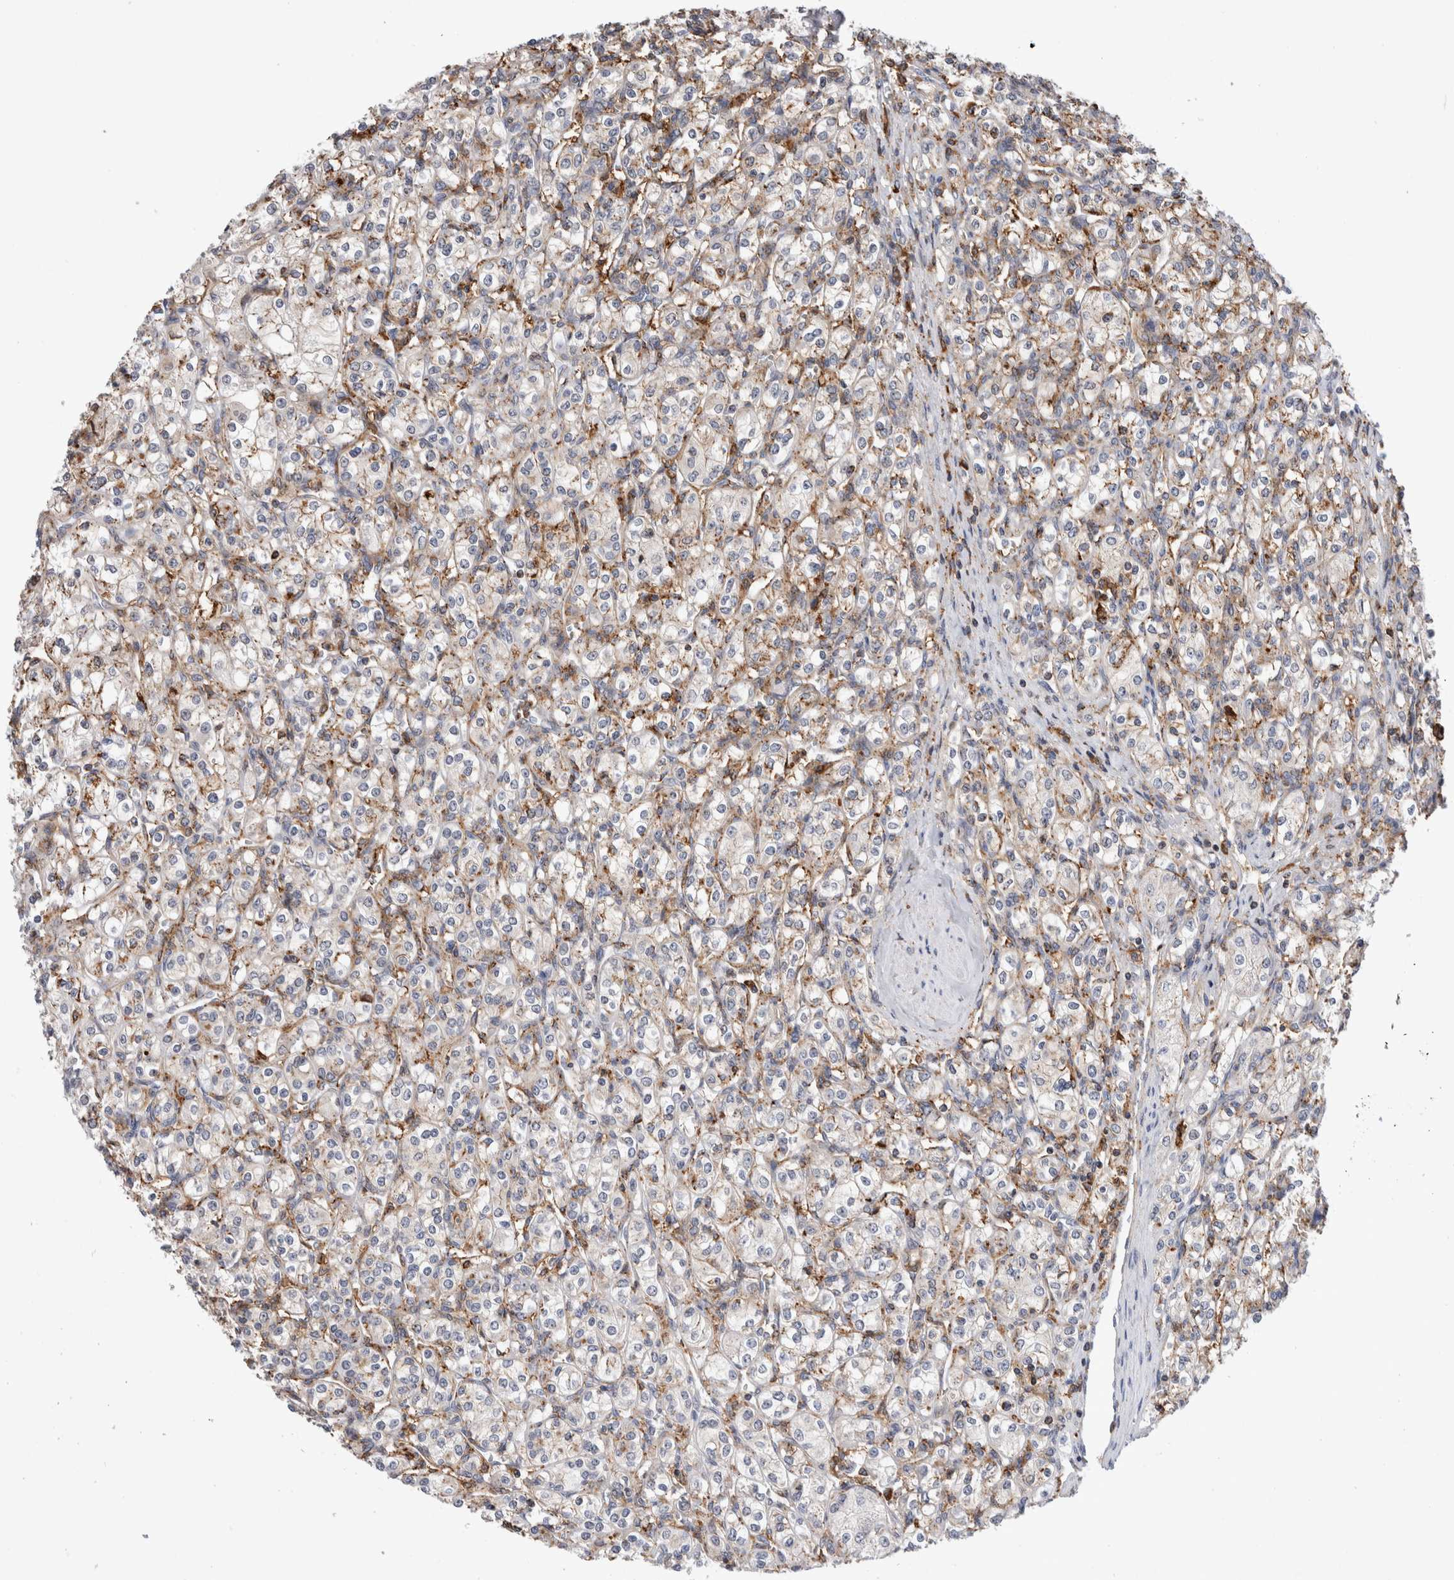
{"staining": {"intensity": "weak", "quantity": "25%-75%", "location": "cytoplasmic/membranous"}, "tissue": "renal cancer", "cell_type": "Tumor cells", "image_type": "cancer", "snomed": [{"axis": "morphology", "description": "Adenocarcinoma, NOS"}, {"axis": "topography", "description": "Kidney"}], "caption": "Human adenocarcinoma (renal) stained for a protein (brown) exhibits weak cytoplasmic/membranous positive expression in about 25%-75% of tumor cells.", "gene": "CCDC88B", "patient": {"sex": "male", "age": 77}}